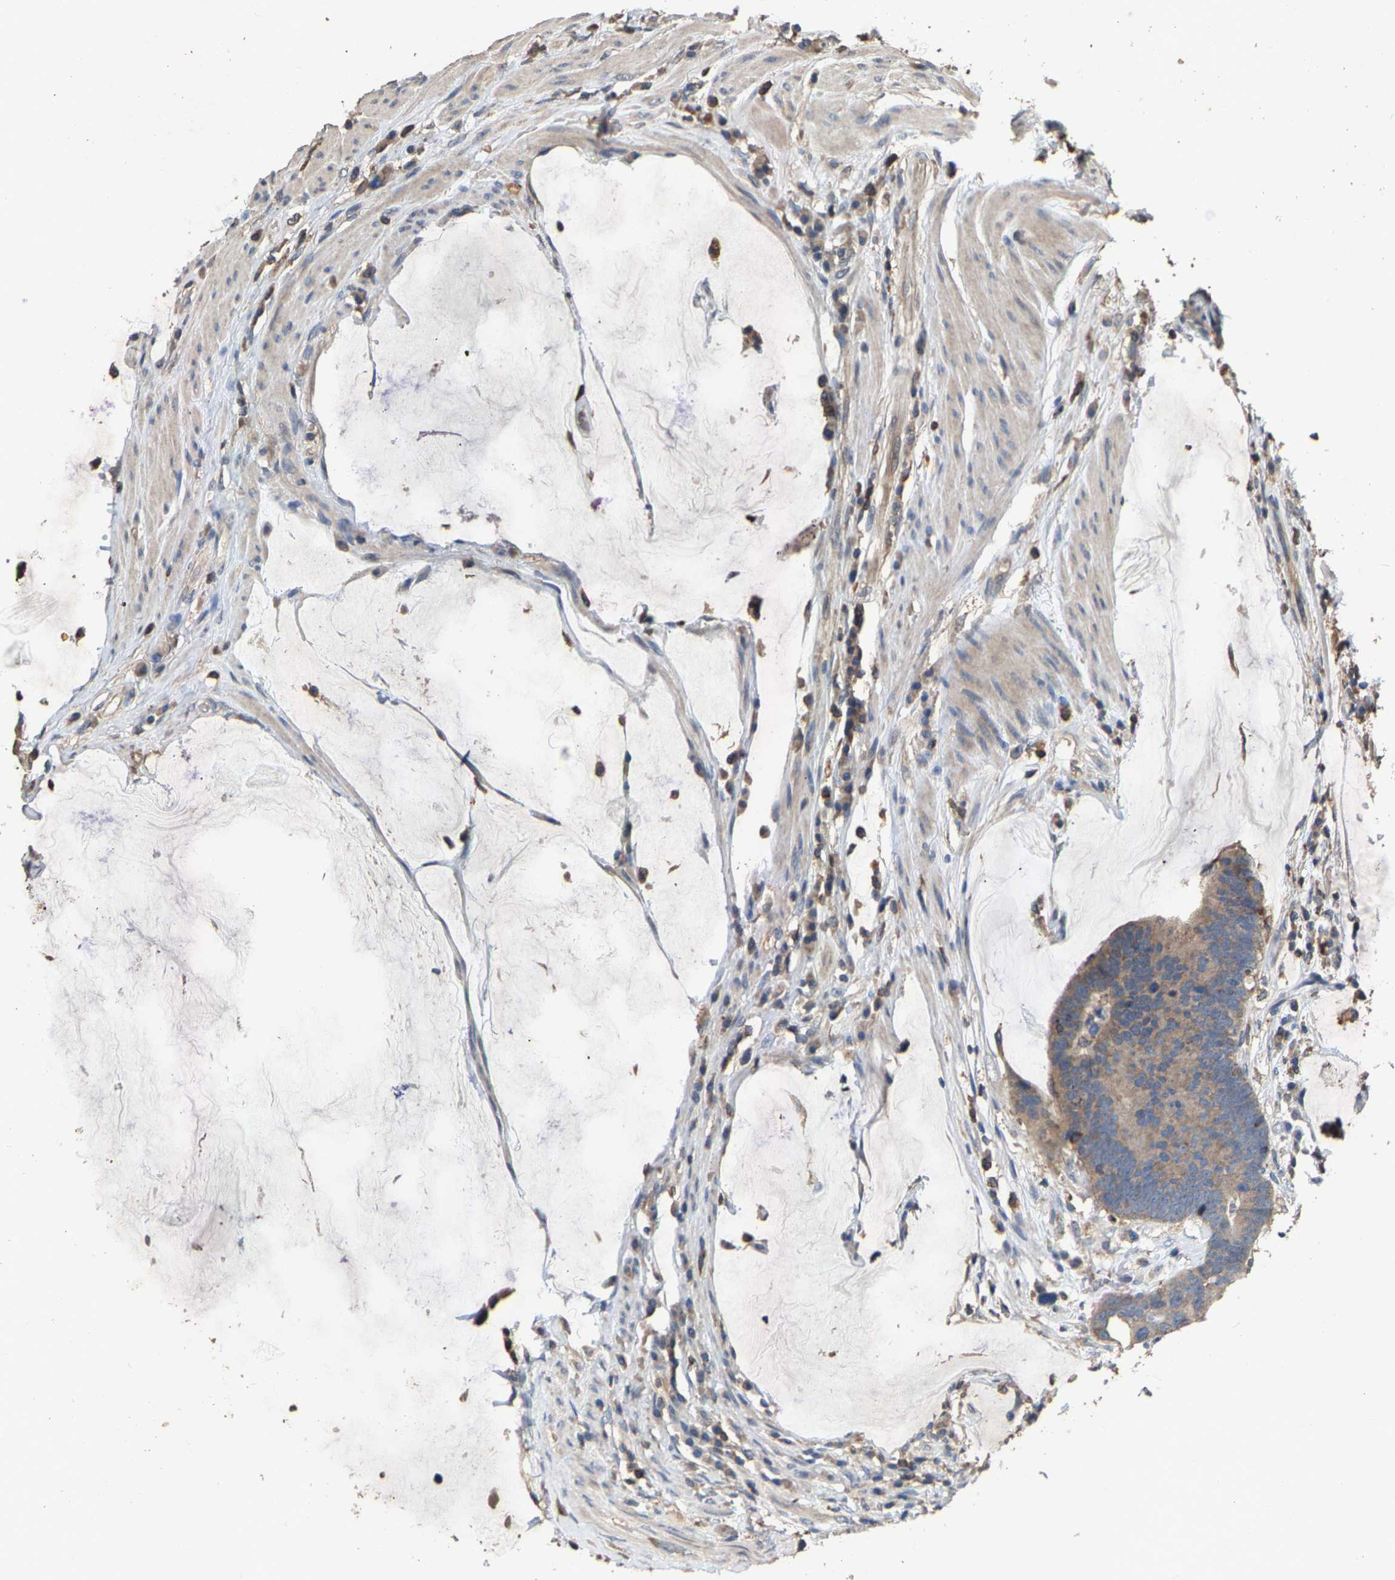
{"staining": {"intensity": "weak", "quantity": ">75%", "location": "cytoplasmic/membranous"}, "tissue": "colorectal cancer", "cell_type": "Tumor cells", "image_type": "cancer", "snomed": [{"axis": "morphology", "description": "Adenocarcinoma, NOS"}, {"axis": "topography", "description": "Rectum"}], "caption": "A brown stain shows weak cytoplasmic/membranous staining of a protein in colorectal cancer tumor cells.", "gene": "TDRKH", "patient": {"sex": "female", "age": 89}}